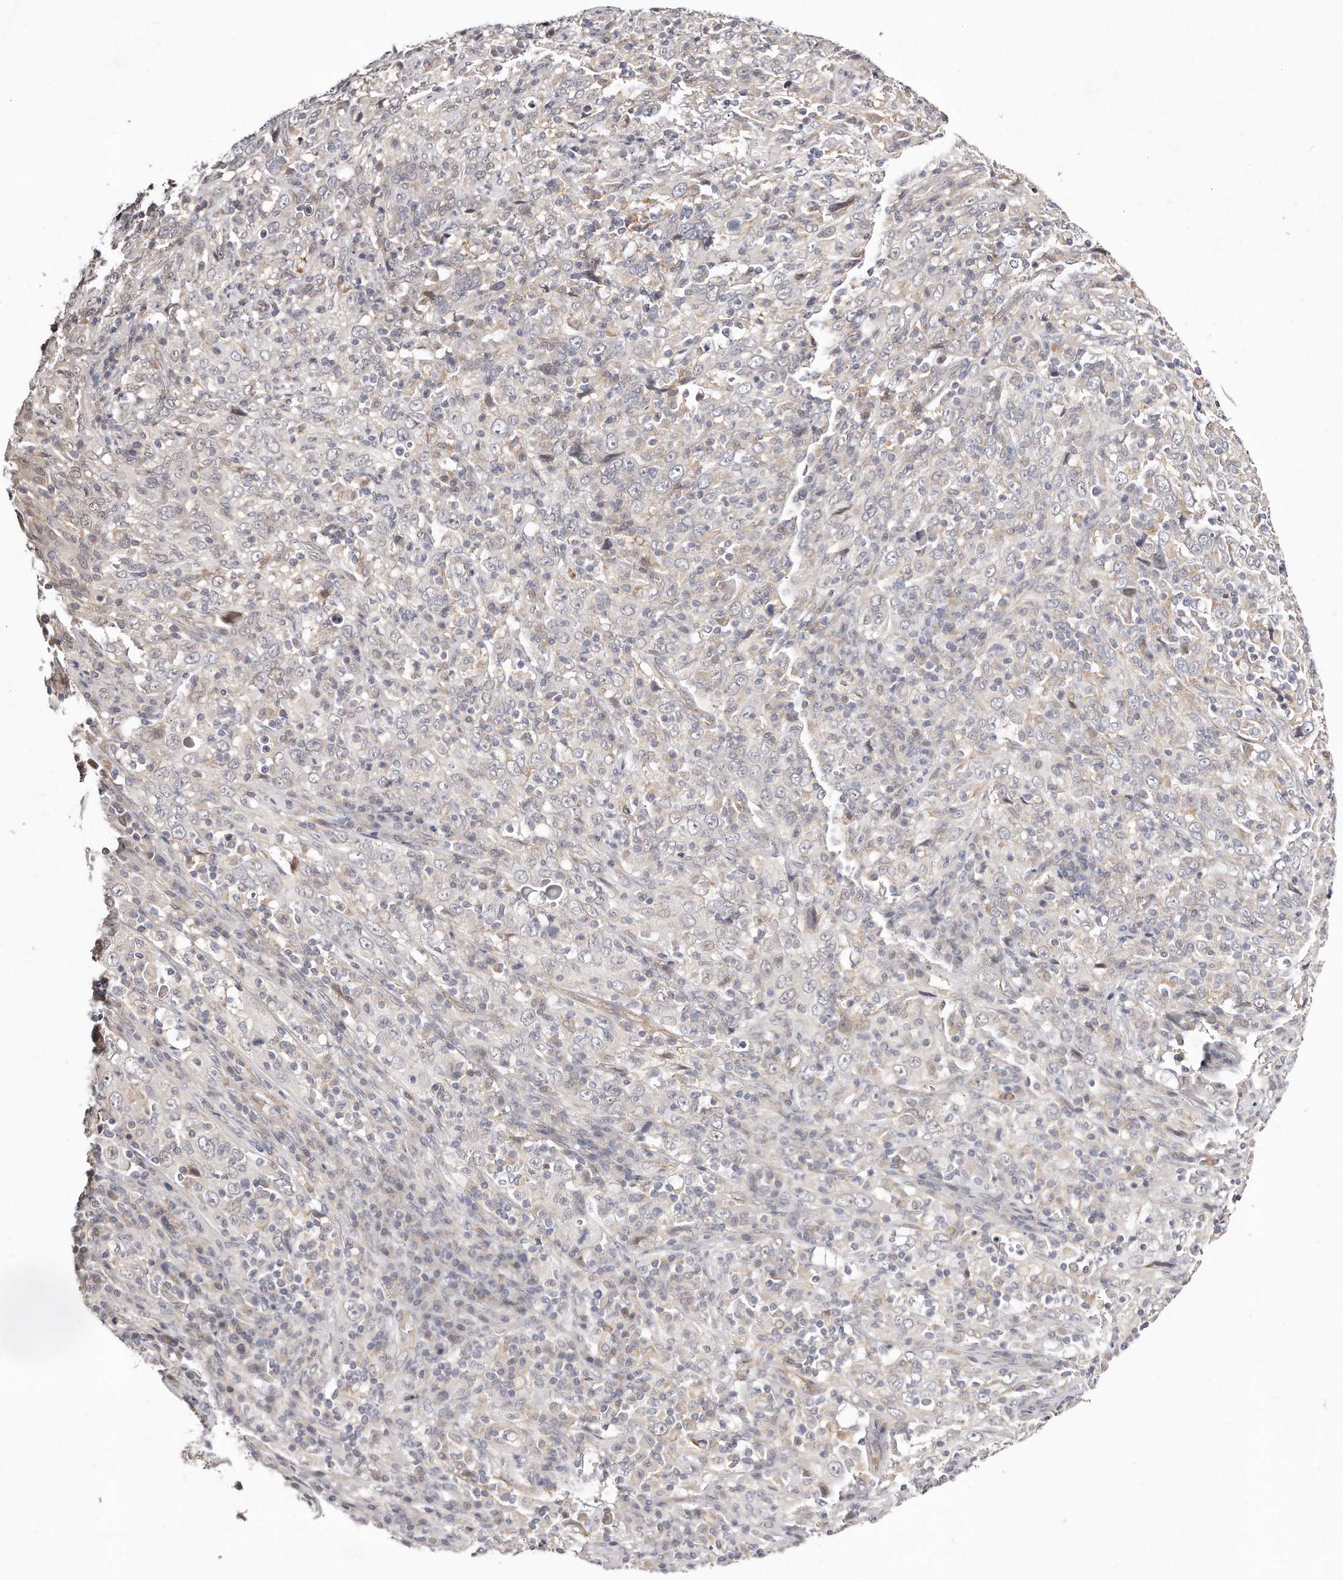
{"staining": {"intensity": "negative", "quantity": "none", "location": "none"}, "tissue": "cervical cancer", "cell_type": "Tumor cells", "image_type": "cancer", "snomed": [{"axis": "morphology", "description": "Squamous cell carcinoma, NOS"}, {"axis": "topography", "description": "Cervix"}], "caption": "Tumor cells are negative for brown protein staining in cervical squamous cell carcinoma.", "gene": "CASZ1", "patient": {"sex": "female", "age": 46}}